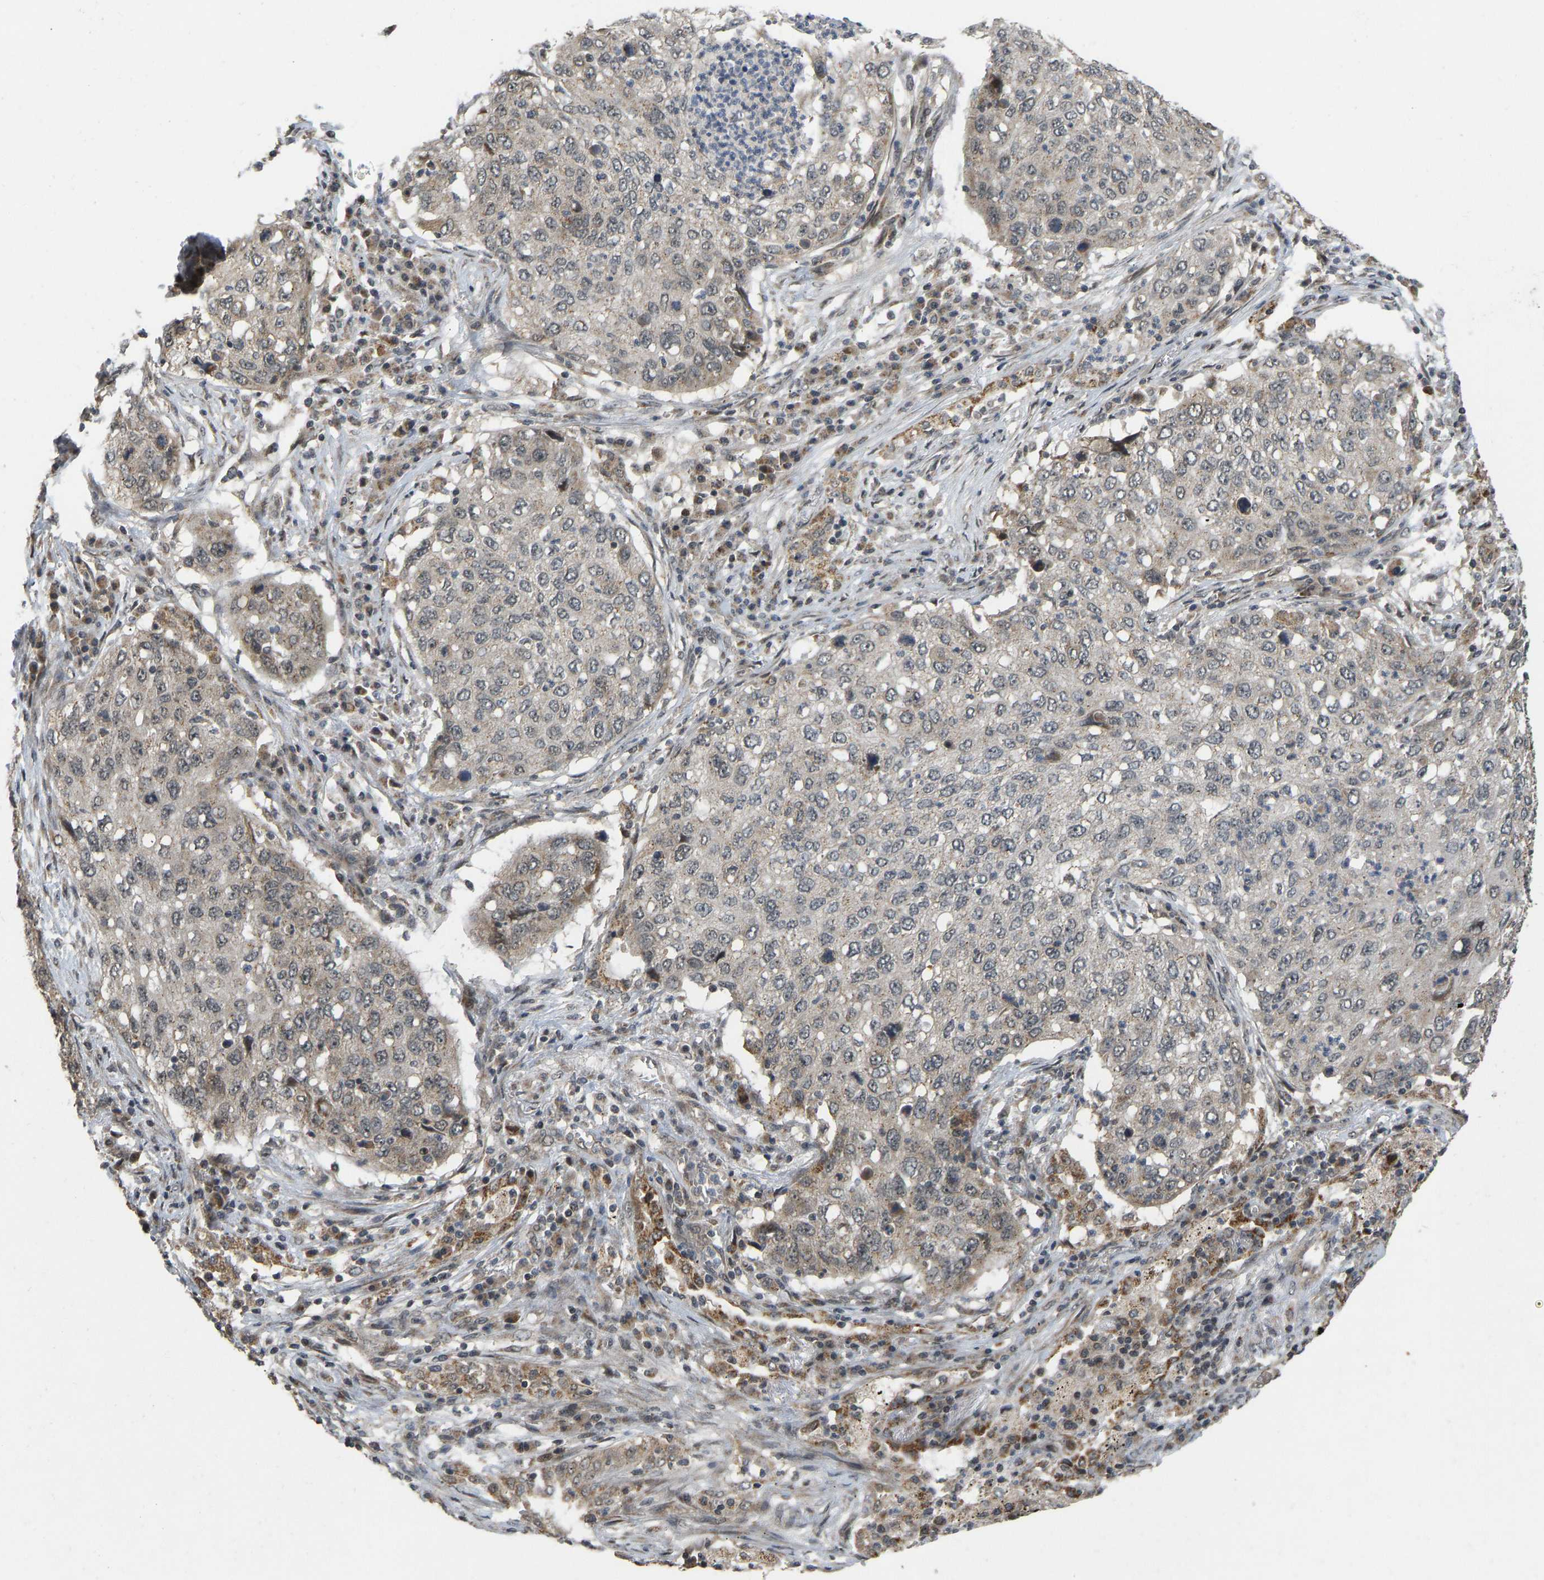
{"staining": {"intensity": "weak", "quantity": "<25%", "location": "cytoplasmic/membranous"}, "tissue": "lung cancer", "cell_type": "Tumor cells", "image_type": "cancer", "snomed": [{"axis": "morphology", "description": "Squamous cell carcinoma, NOS"}, {"axis": "topography", "description": "Lung"}], "caption": "High power microscopy photomicrograph of an IHC image of lung cancer, revealing no significant positivity in tumor cells.", "gene": "ACADS", "patient": {"sex": "female", "age": 63}}